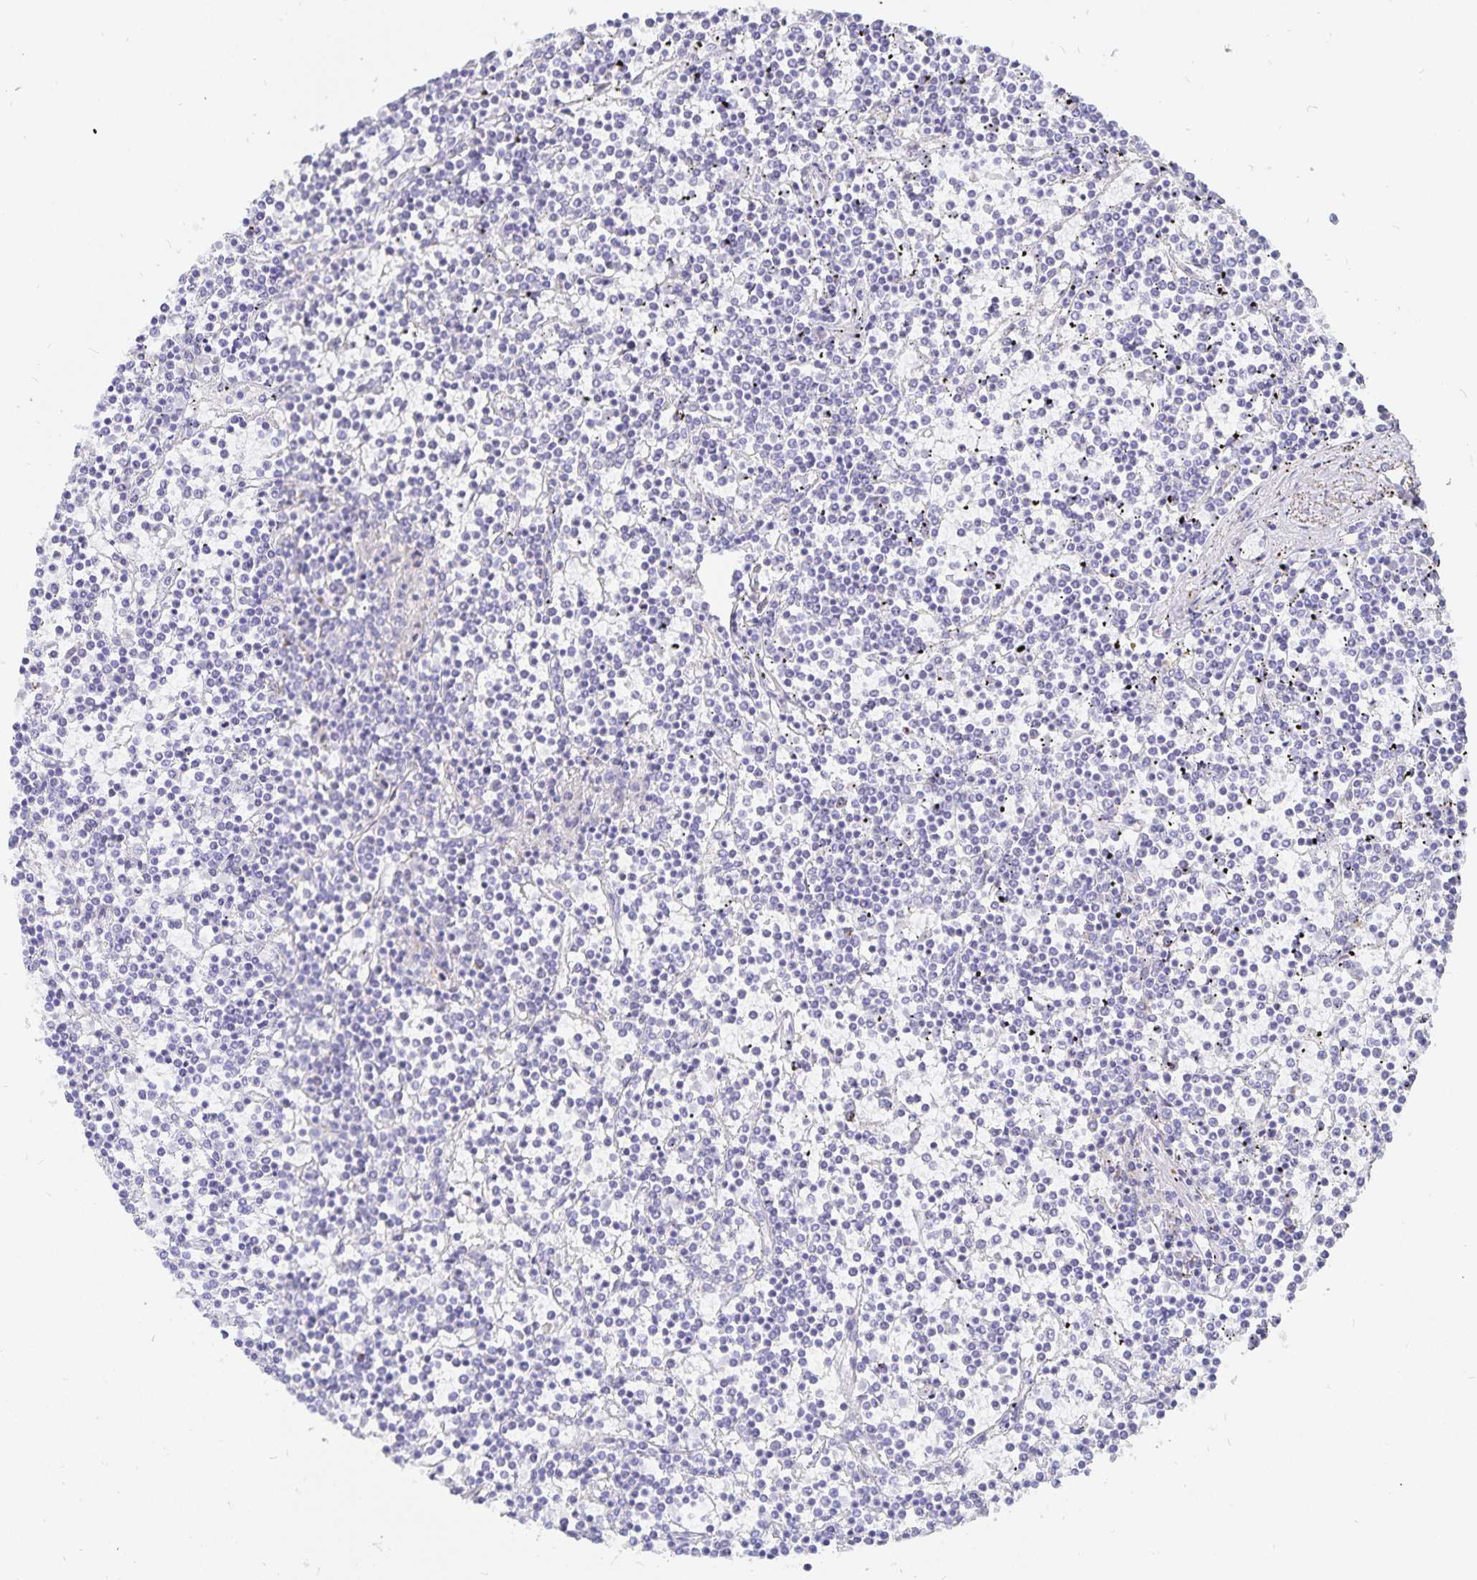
{"staining": {"intensity": "negative", "quantity": "none", "location": "none"}, "tissue": "lymphoma", "cell_type": "Tumor cells", "image_type": "cancer", "snomed": [{"axis": "morphology", "description": "Malignant lymphoma, non-Hodgkin's type, Low grade"}, {"axis": "topography", "description": "Spleen"}], "caption": "This image is of low-grade malignant lymphoma, non-Hodgkin's type stained with immunohistochemistry (IHC) to label a protein in brown with the nuclei are counter-stained blue. There is no positivity in tumor cells.", "gene": "INSL5", "patient": {"sex": "female", "age": 19}}